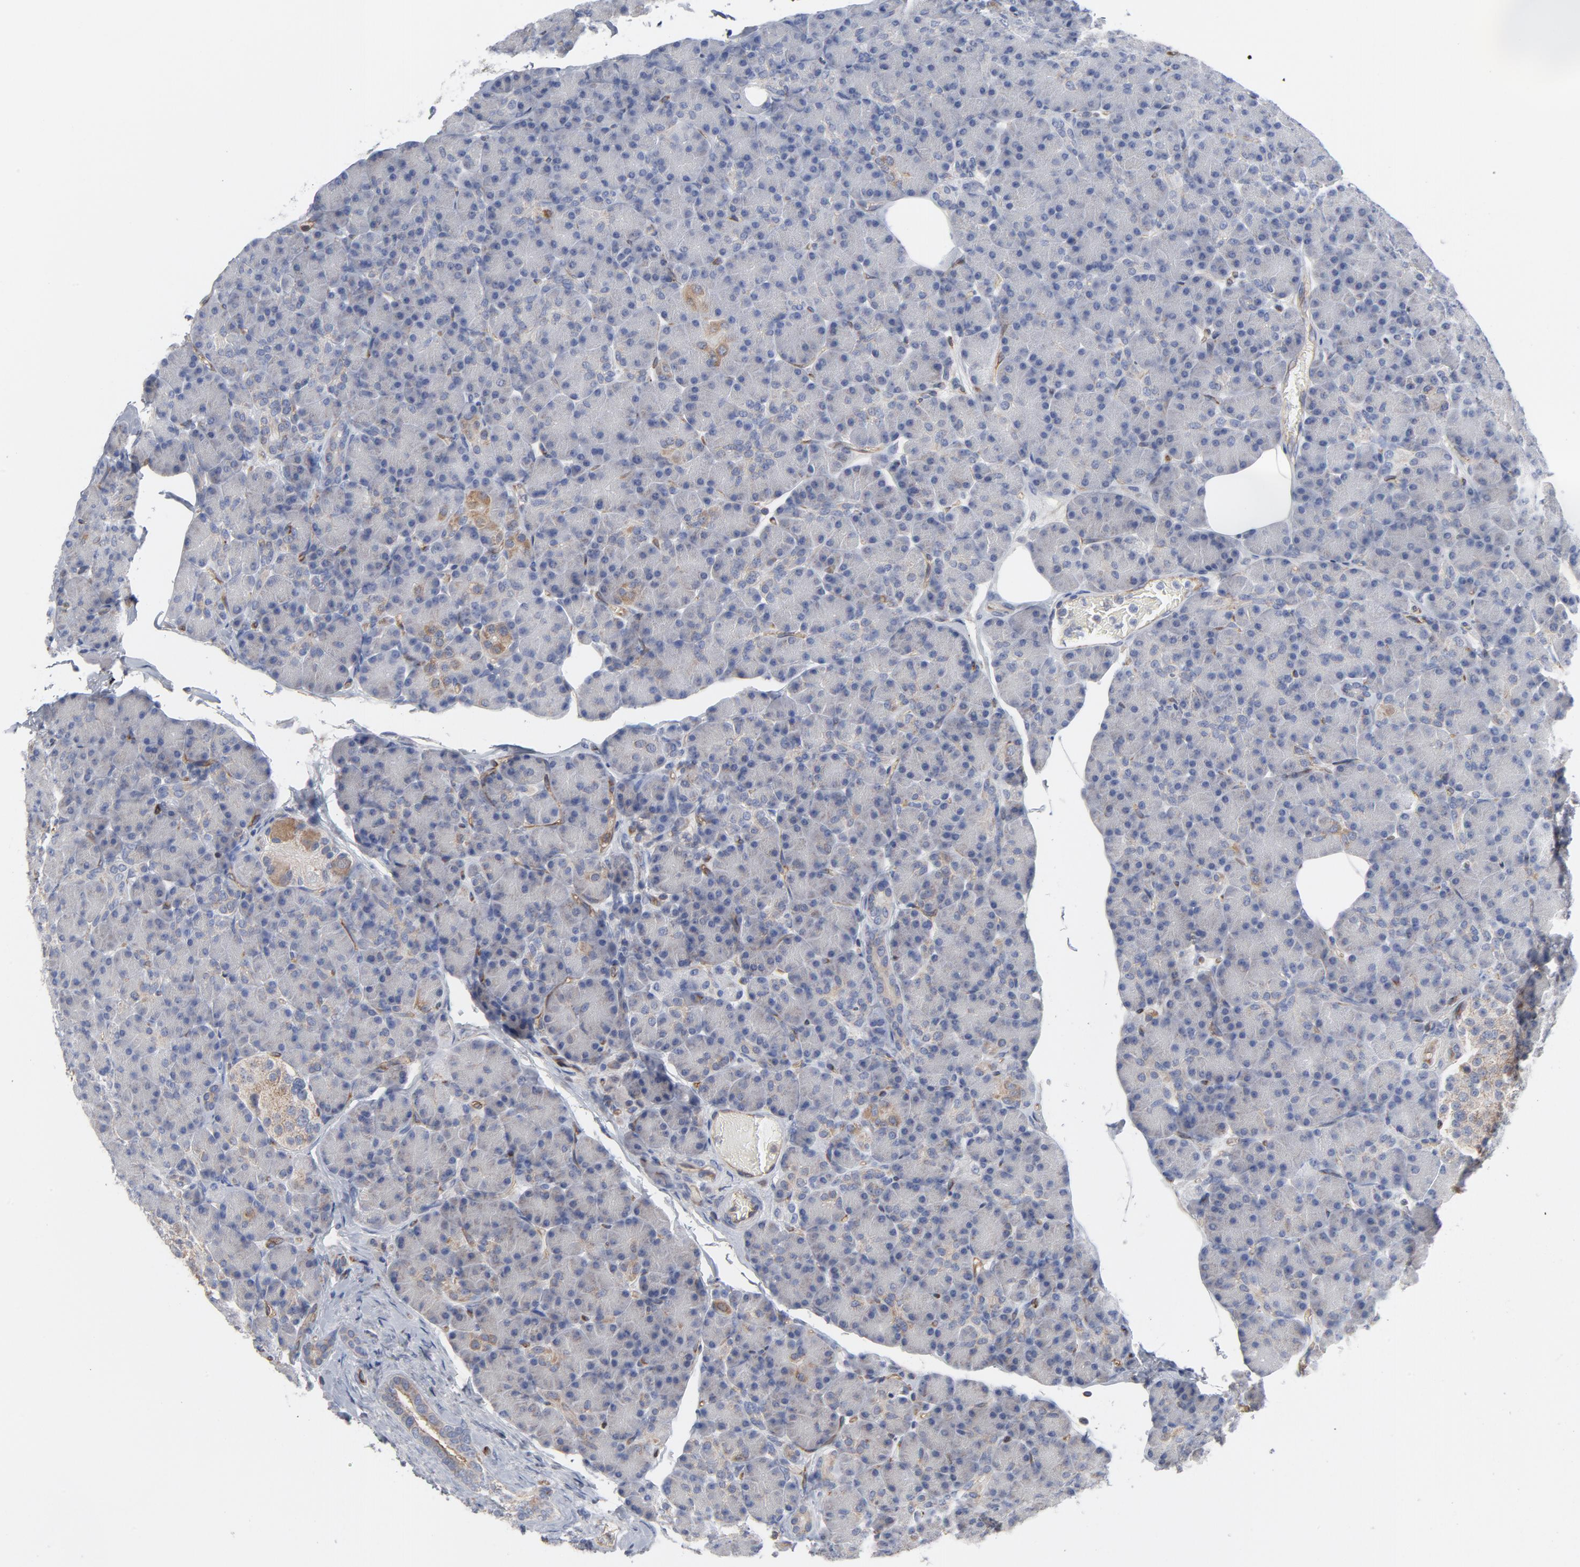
{"staining": {"intensity": "moderate", "quantity": "<25%", "location": "cytoplasmic/membranous"}, "tissue": "pancreas", "cell_type": "Exocrine glandular cells", "image_type": "normal", "snomed": [{"axis": "morphology", "description": "Normal tissue, NOS"}, {"axis": "topography", "description": "Pancreas"}], "caption": "The micrograph demonstrates staining of unremarkable pancreas, revealing moderate cytoplasmic/membranous protein positivity (brown color) within exocrine glandular cells. (DAB = brown stain, brightfield microscopy at high magnification).", "gene": "OXA1L", "patient": {"sex": "female", "age": 43}}